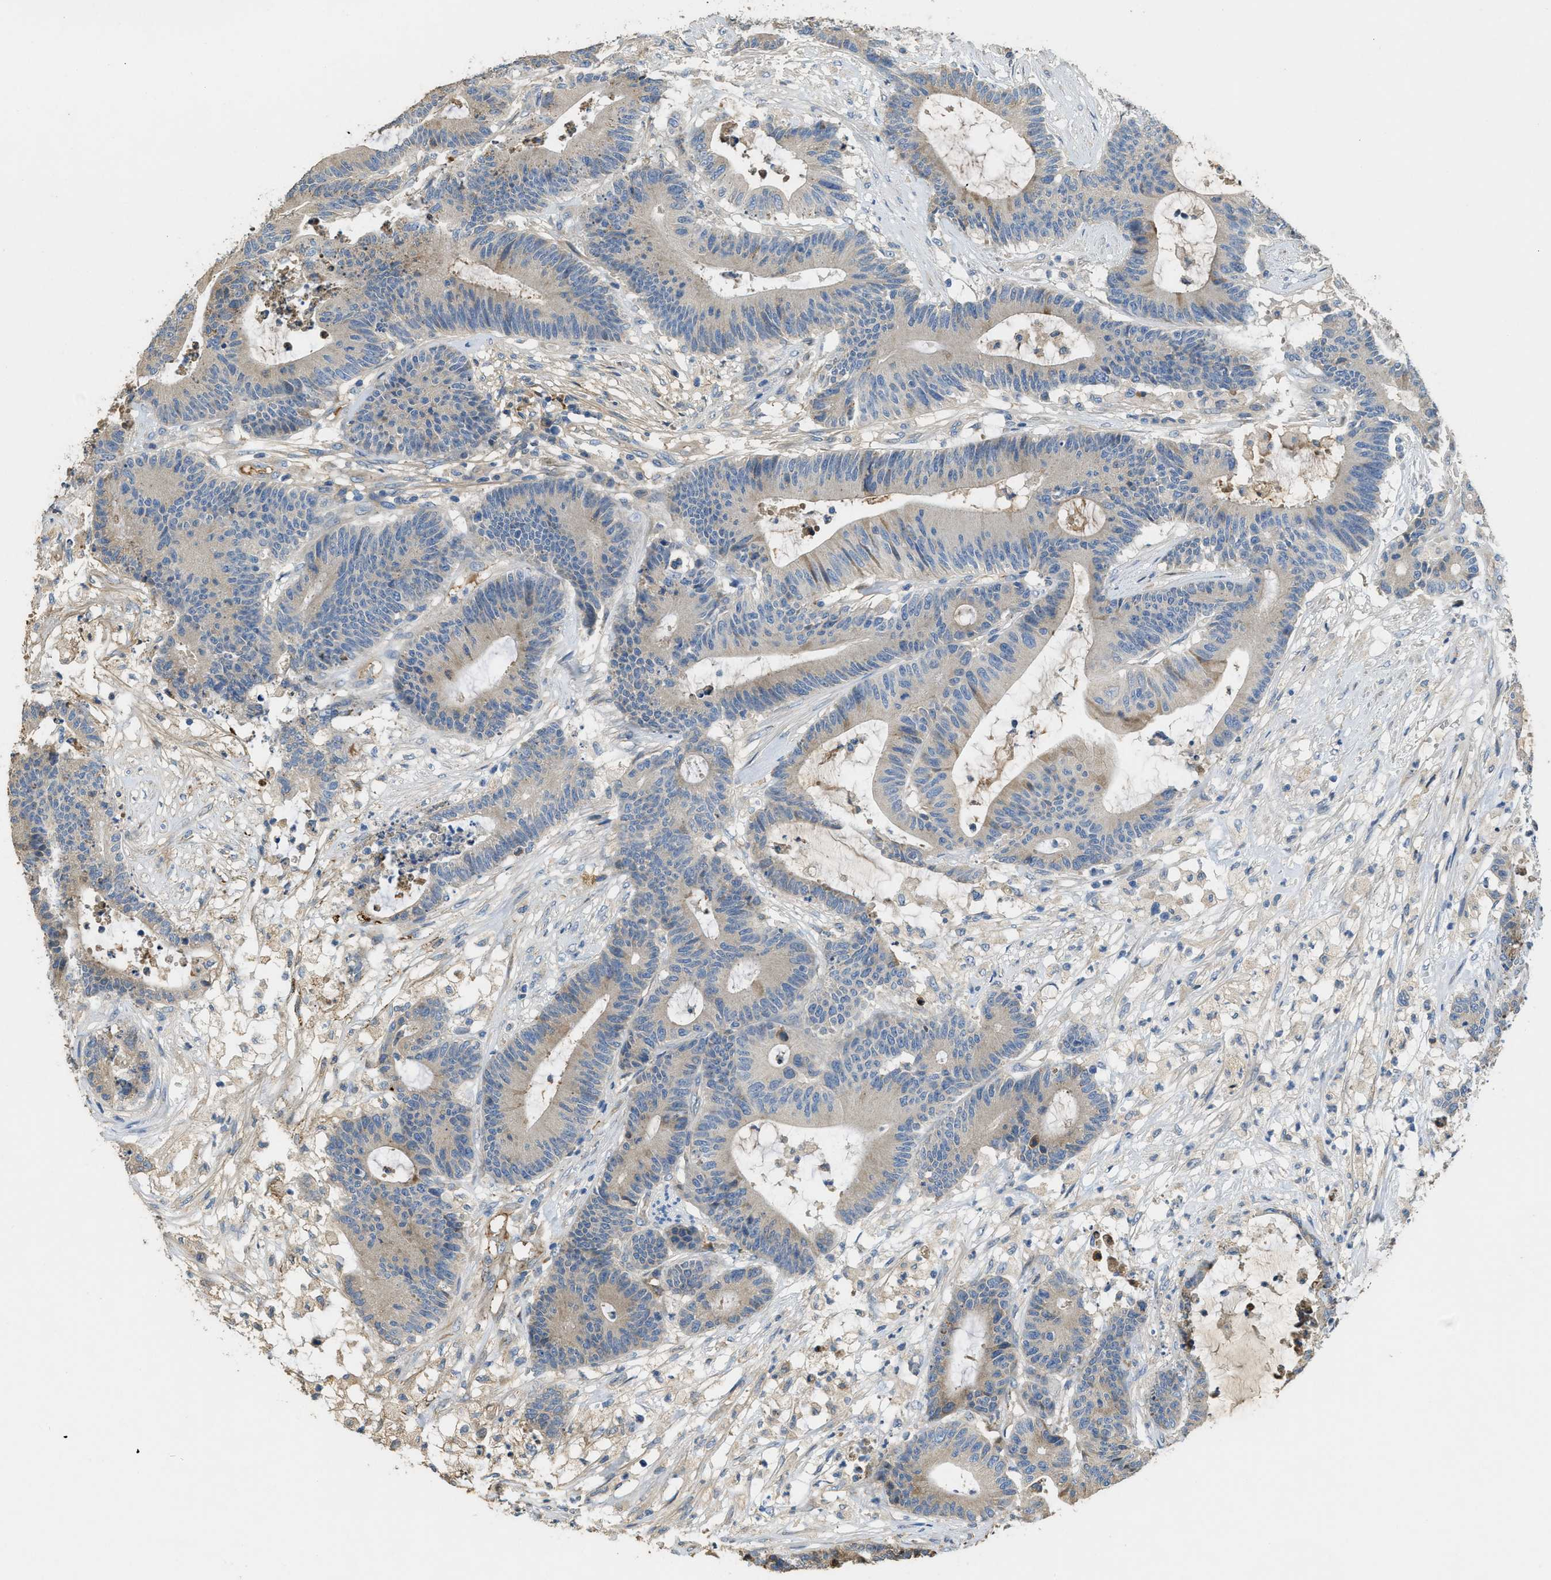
{"staining": {"intensity": "weak", "quantity": "<25%", "location": "cytoplasmic/membranous"}, "tissue": "colorectal cancer", "cell_type": "Tumor cells", "image_type": "cancer", "snomed": [{"axis": "morphology", "description": "Adenocarcinoma, NOS"}, {"axis": "topography", "description": "Colon"}], "caption": "Image shows no protein staining in tumor cells of colorectal cancer (adenocarcinoma) tissue. (DAB immunohistochemistry, high magnification).", "gene": "RIPK2", "patient": {"sex": "female", "age": 84}}